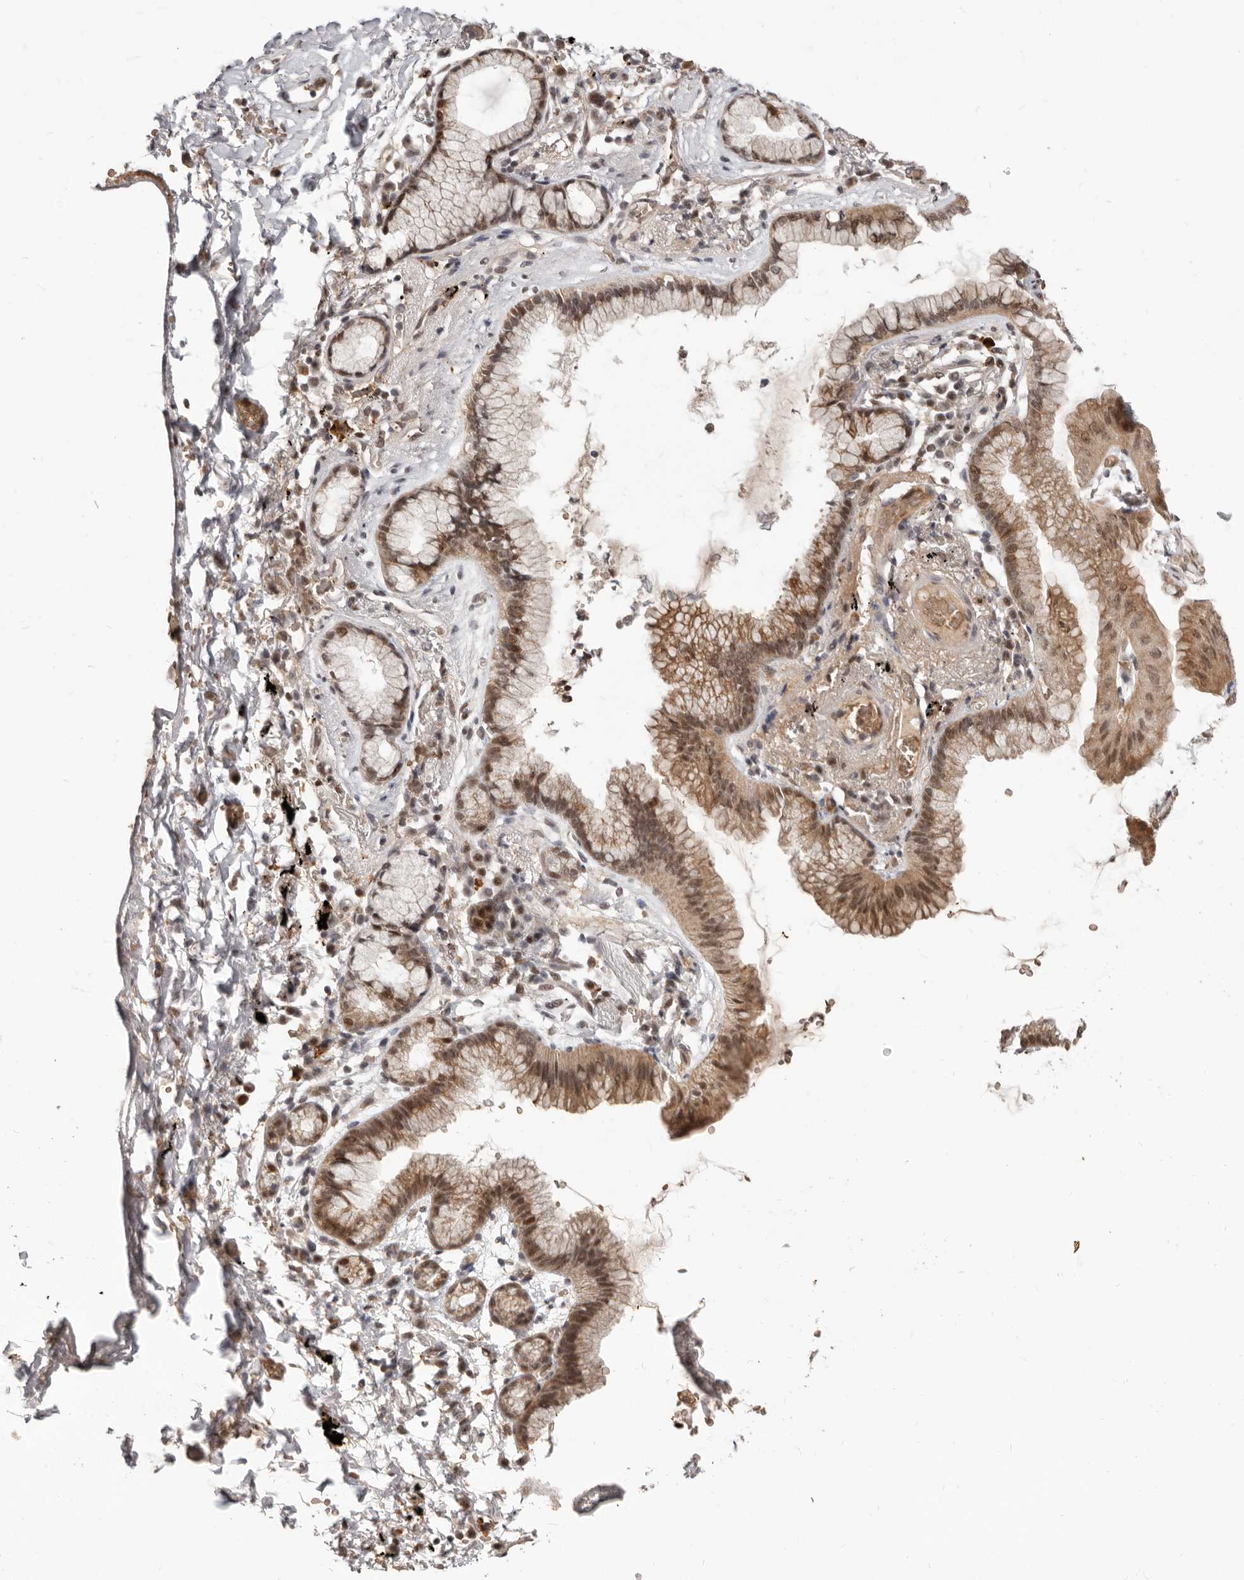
{"staining": {"intensity": "moderate", "quantity": ">75%", "location": "cytoplasmic/membranous,nuclear"}, "tissue": "lung cancer", "cell_type": "Tumor cells", "image_type": "cancer", "snomed": [{"axis": "morphology", "description": "Adenocarcinoma, NOS"}, {"axis": "topography", "description": "Lung"}], "caption": "High-magnification brightfield microscopy of adenocarcinoma (lung) stained with DAB (brown) and counterstained with hematoxylin (blue). tumor cells exhibit moderate cytoplasmic/membranous and nuclear expression is present in approximately>75% of cells.", "gene": "NCOA3", "patient": {"sex": "female", "age": 70}}